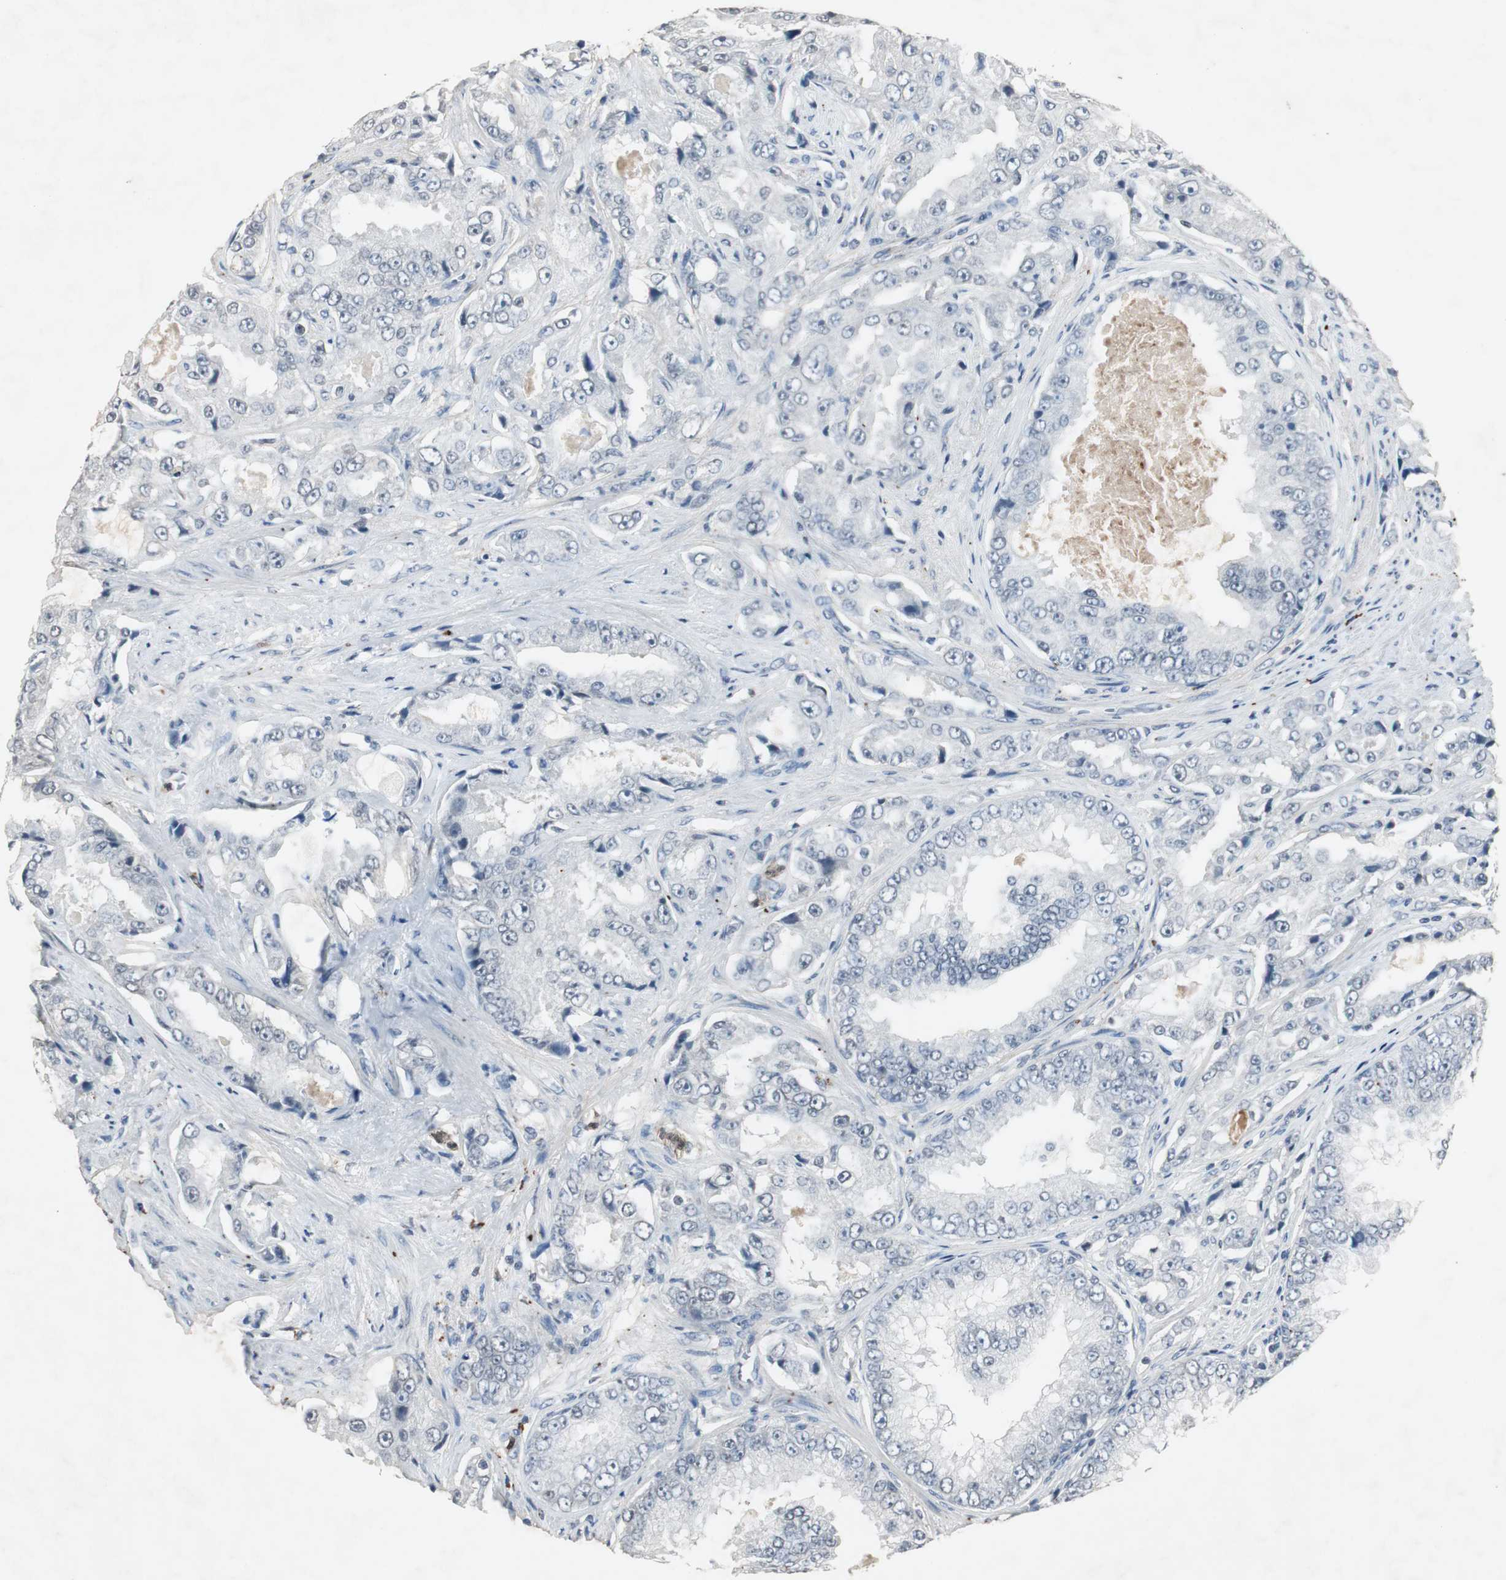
{"staining": {"intensity": "negative", "quantity": "none", "location": "none"}, "tissue": "prostate cancer", "cell_type": "Tumor cells", "image_type": "cancer", "snomed": [{"axis": "morphology", "description": "Adenocarcinoma, High grade"}, {"axis": "topography", "description": "Prostate"}], "caption": "High-grade adenocarcinoma (prostate) was stained to show a protein in brown. There is no significant expression in tumor cells.", "gene": "ADNP2", "patient": {"sex": "male", "age": 73}}